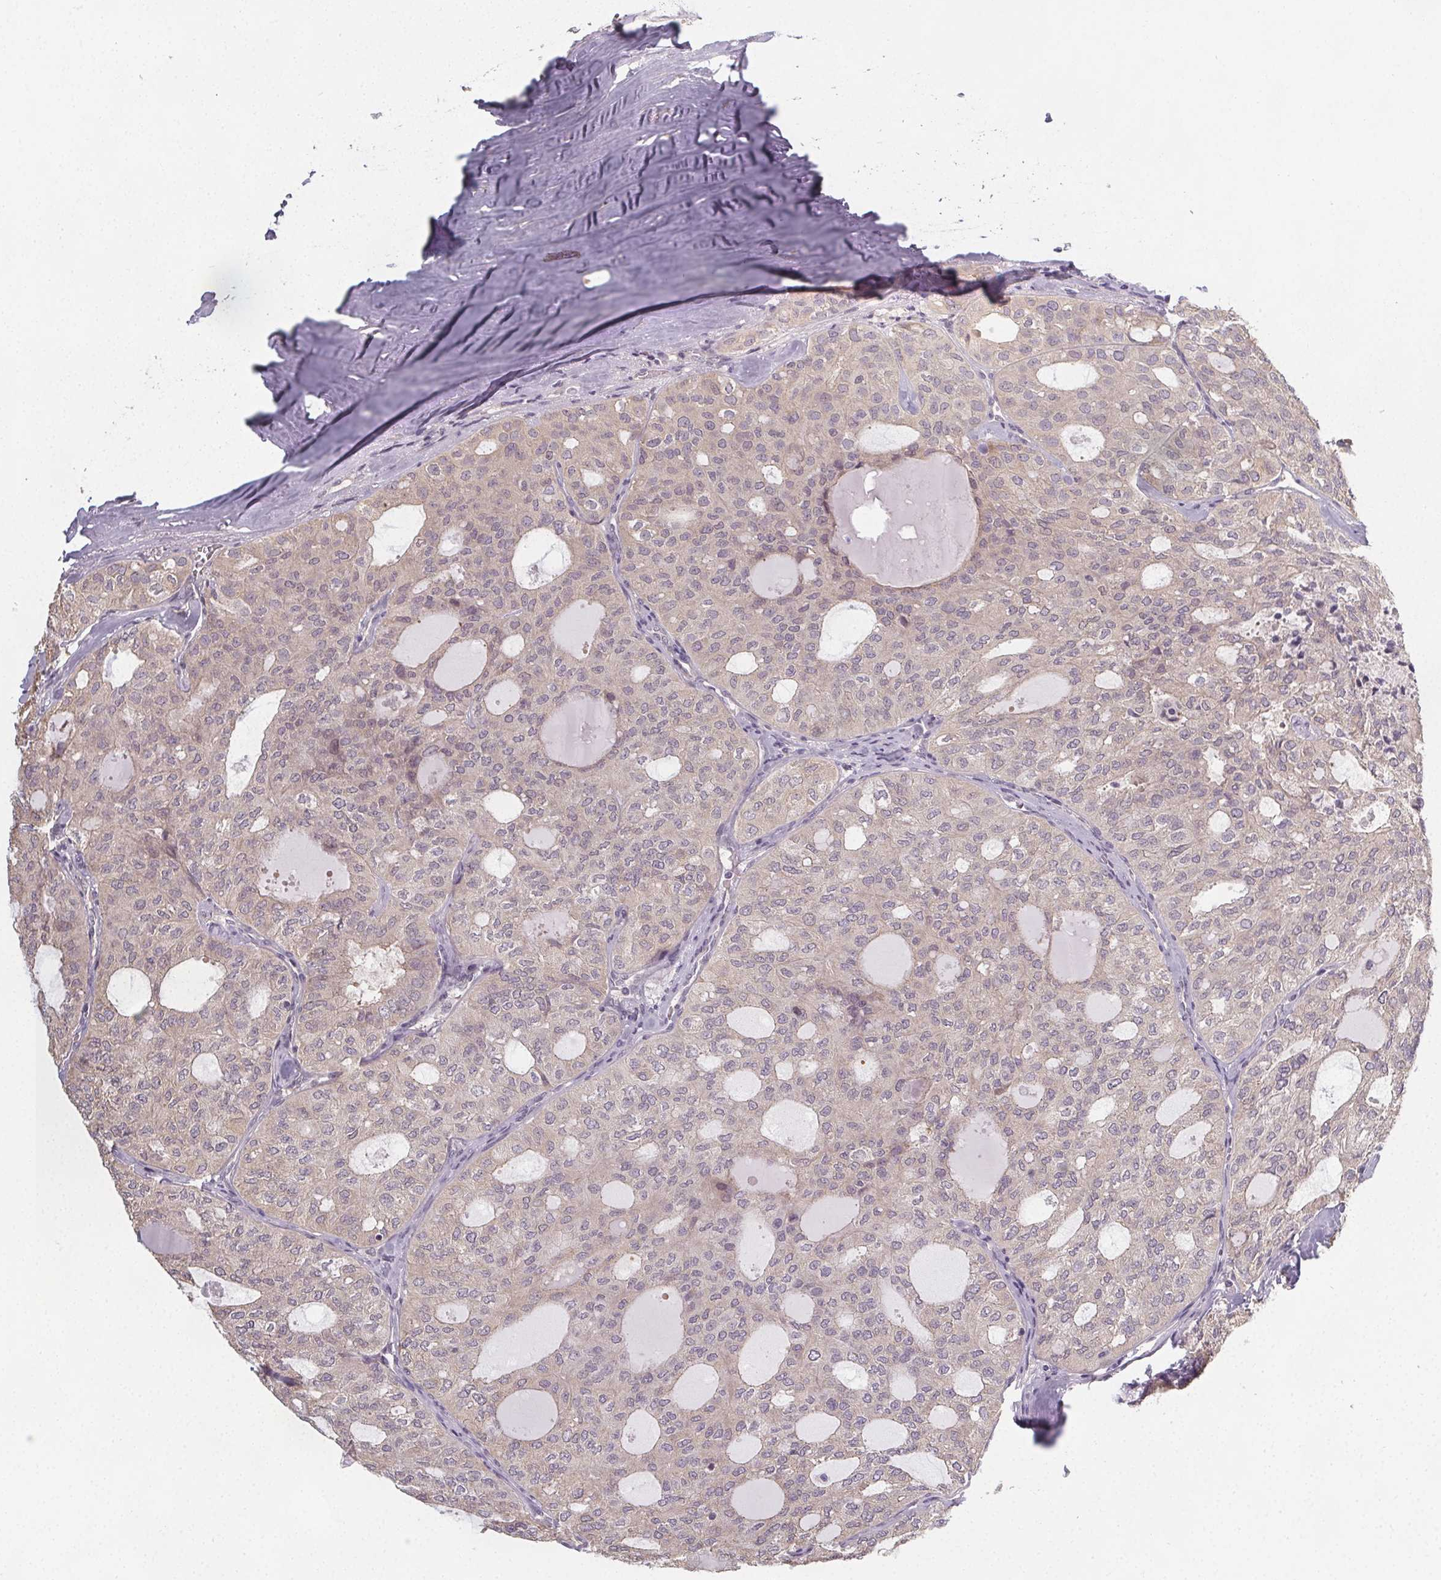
{"staining": {"intensity": "negative", "quantity": "none", "location": "none"}, "tissue": "thyroid cancer", "cell_type": "Tumor cells", "image_type": "cancer", "snomed": [{"axis": "morphology", "description": "Follicular adenoma carcinoma, NOS"}, {"axis": "topography", "description": "Thyroid gland"}], "caption": "Tumor cells are negative for brown protein staining in thyroid follicular adenoma carcinoma. (Brightfield microscopy of DAB IHC at high magnification).", "gene": "SLC26A2", "patient": {"sex": "male", "age": 75}}